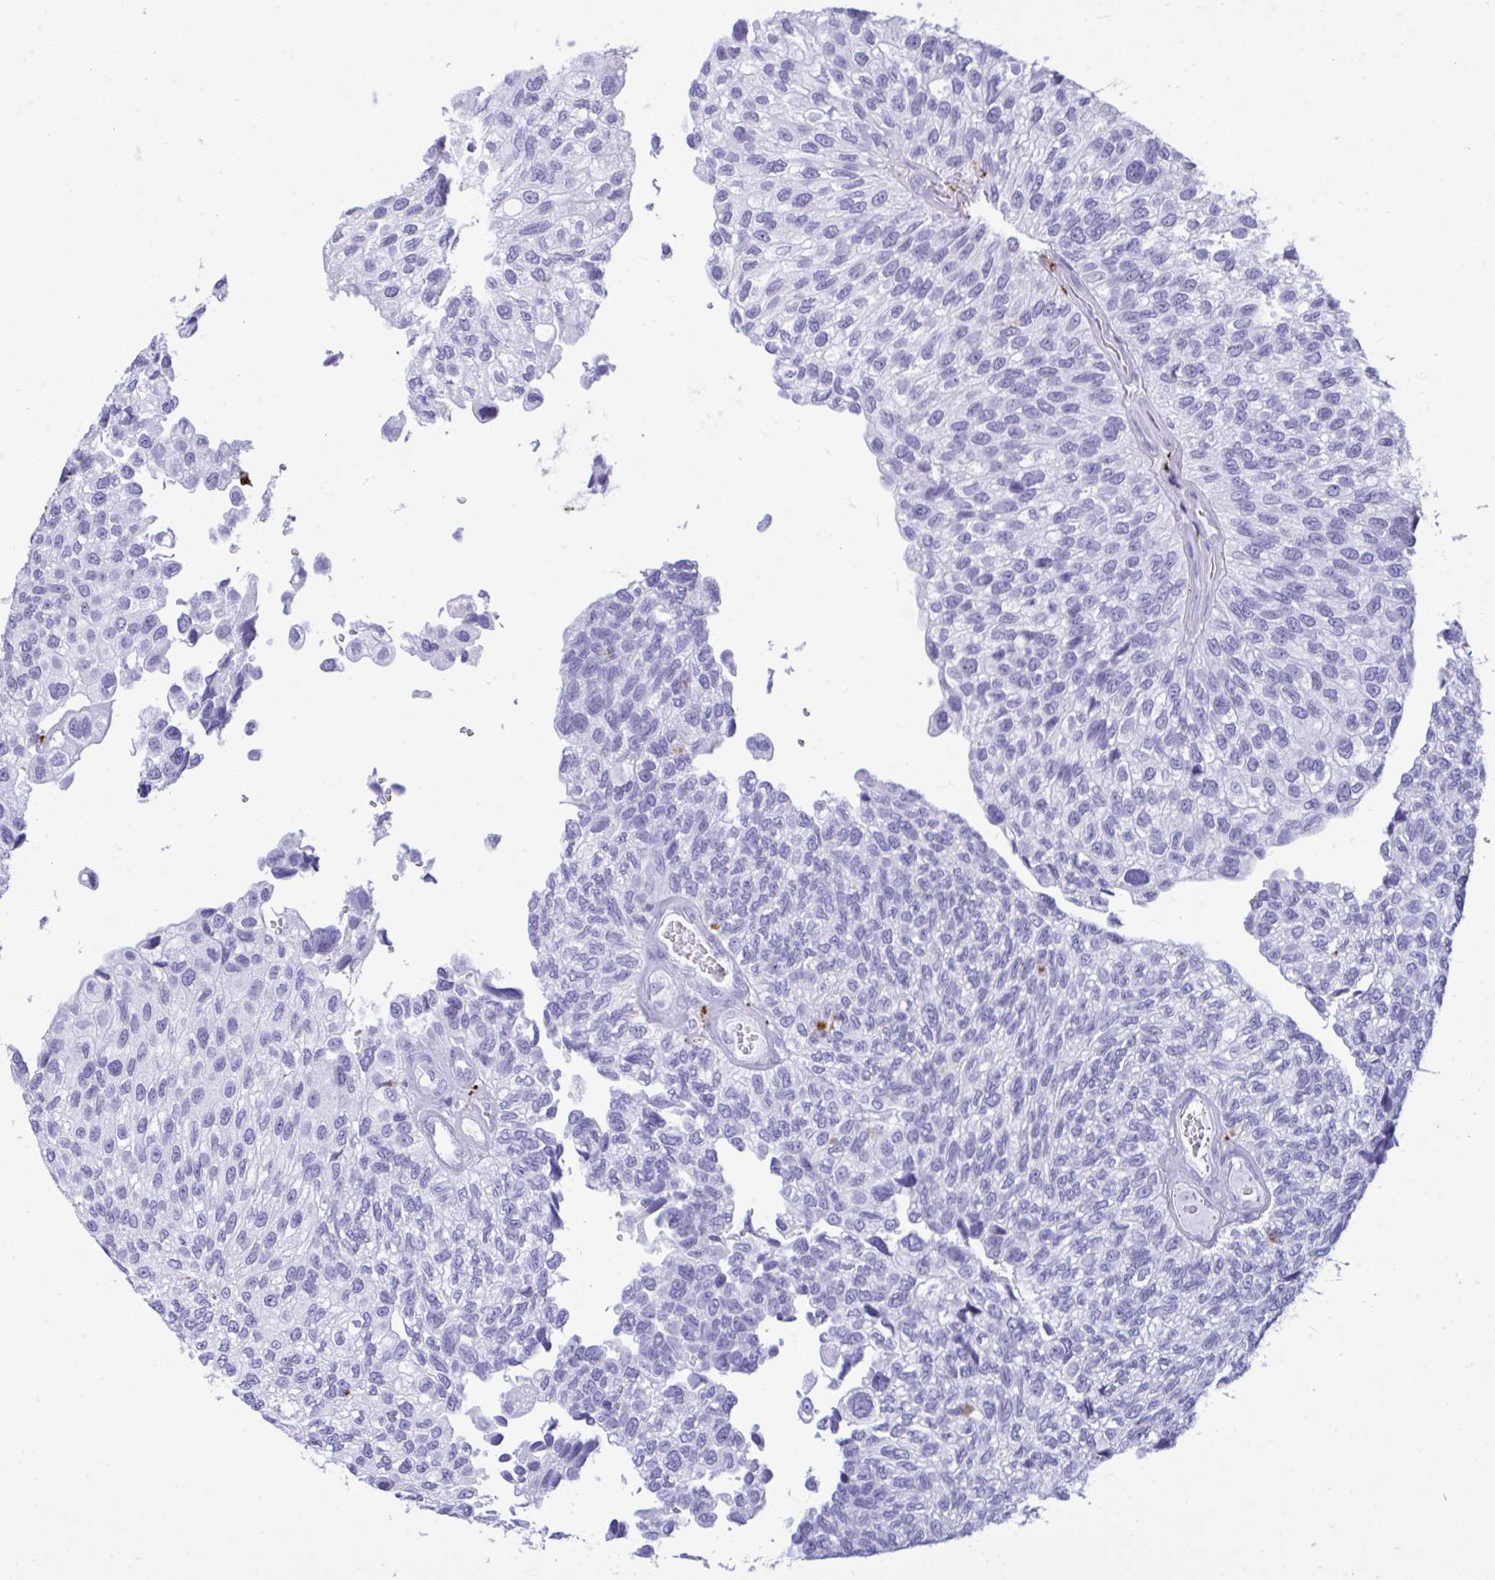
{"staining": {"intensity": "negative", "quantity": "none", "location": "none"}, "tissue": "urothelial cancer", "cell_type": "Tumor cells", "image_type": "cancer", "snomed": [{"axis": "morphology", "description": "Urothelial carcinoma, NOS"}, {"axis": "topography", "description": "Urinary bladder"}], "caption": "Tumor cells are negative for protein expression in human urothelial cancer.", "gene": "CPVL", "patient": {"sex": "male", "age": 87}}